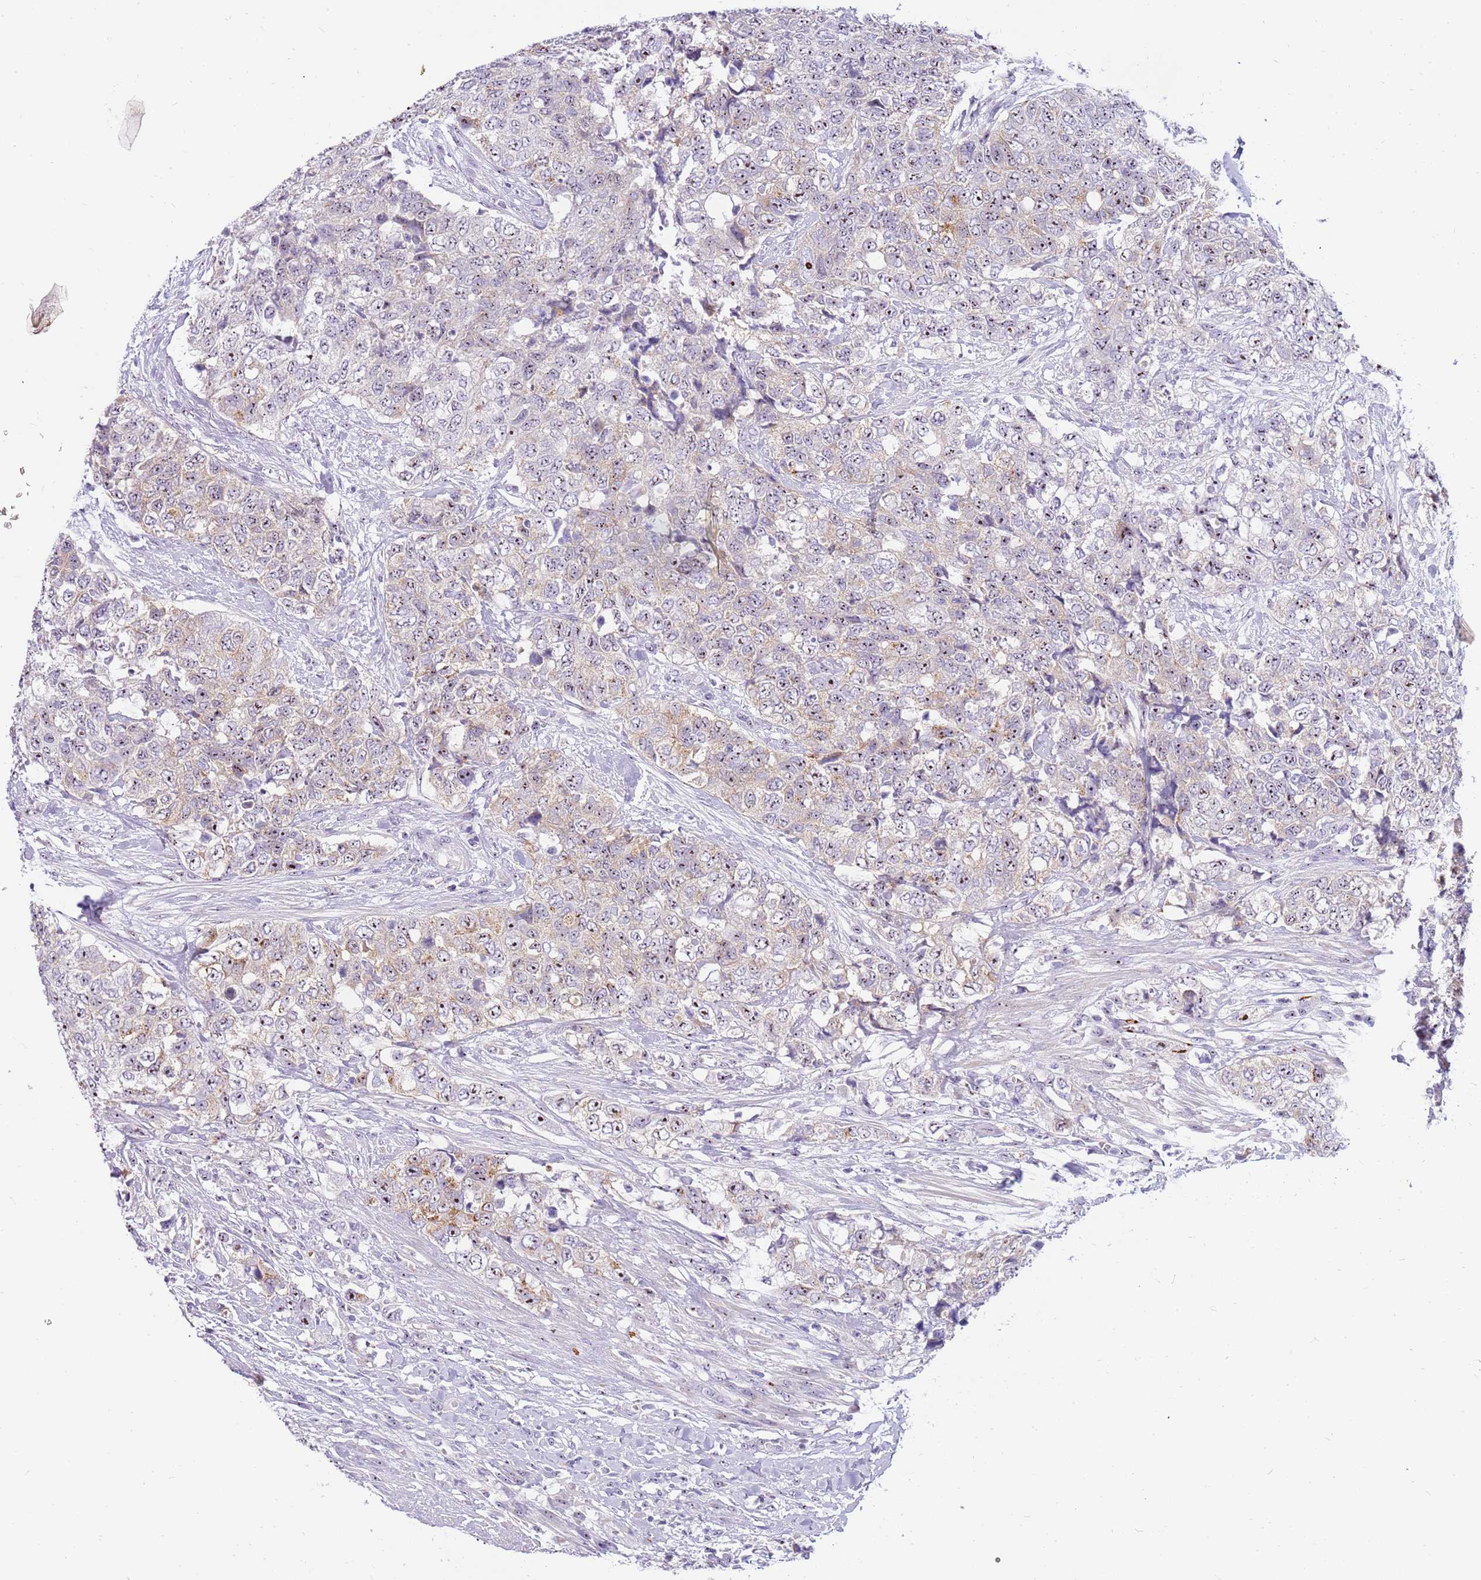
{"staining": {"intensity": "weak", "quantity": "25%-75%", "location": "cytoplasmic/membranous,nuclear"}, "tissue": "urothelial cancer", "cell_type": "Tumor cells", "image_type": "cancer", "snomed": [{"axis": "morphology", "description": "Urothelial carcinoma, High grade"}, {"axis": "topography", "description": "Urinary bladder"}], "caption": "Immunohistochemistry (IHC) micrograph of neoplastic tissue: urothelial cancer stained using IHC exhibits low levels of weak protein expression localized specifically in the cytoplasmic/membranous and nuclear of tumor cells, appearing as a cytoplasmic/membranous and nuclear brown color.", "gene": "DNAJA3", "patient": {"sex": "female", "age": 78}}